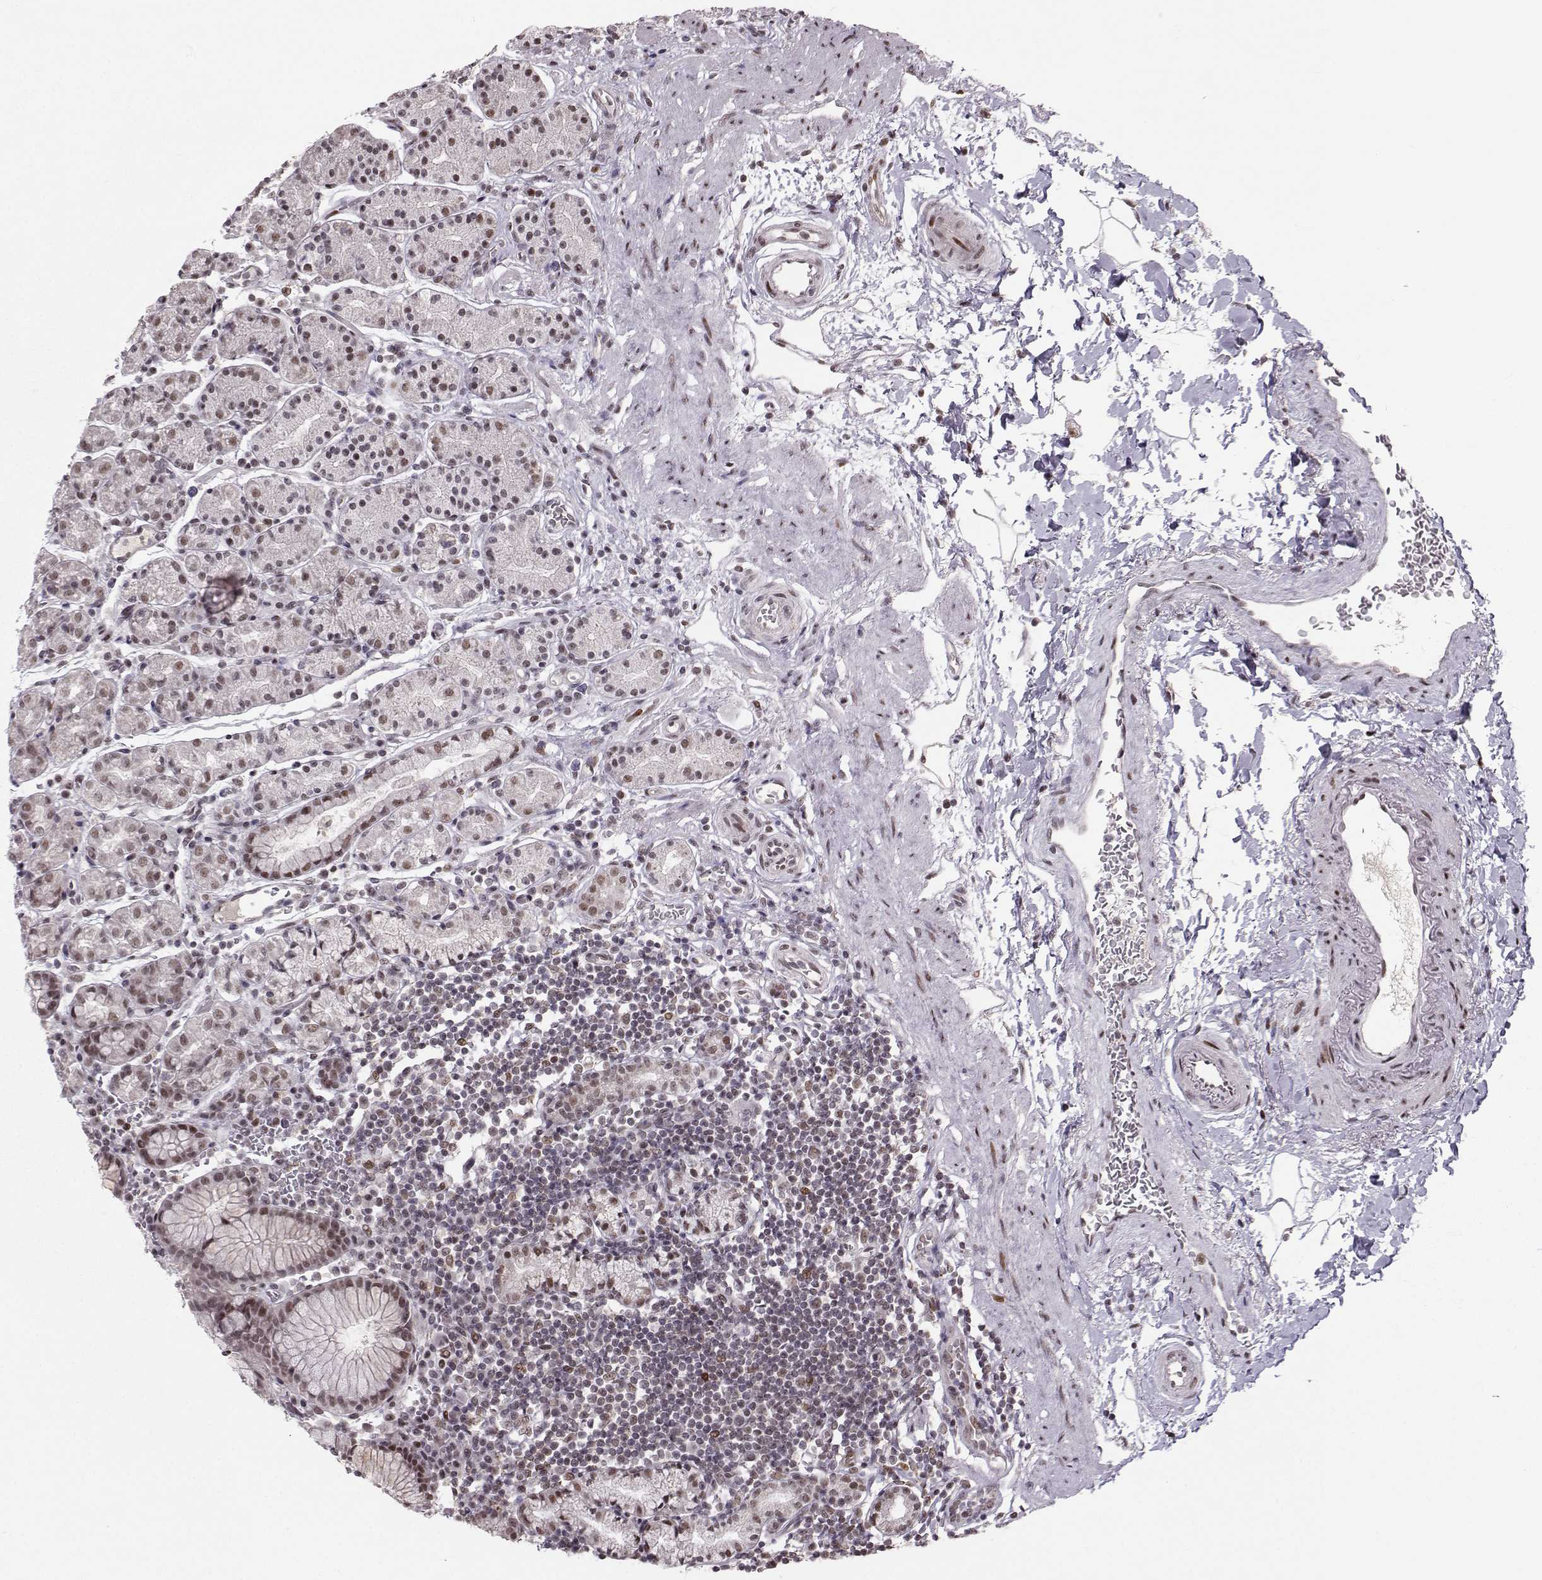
{"staining": {"intensity": "moderate", "quantity": "25%-75%", "location": "nuclear"}, "tissue": "stomach", "cell_type": "Glandular cells", "image_type": "normal", "snomed": [{"axis": "morphology", "description": "Normal tissue, NOS"}, {"axis": "topography", "description": "Stomach, upper"}, {"axis": "topography", "description": "Stomach"}], "caption": "IHC (DAB (3,3'-diaminobenzidine)) staining of normal stomach demonstrates moderate nuclear protein staining in about 25%-75% of glandular cells.", "gene": "SNAPC2", "patient": {"sex": "male", "age": 62}}